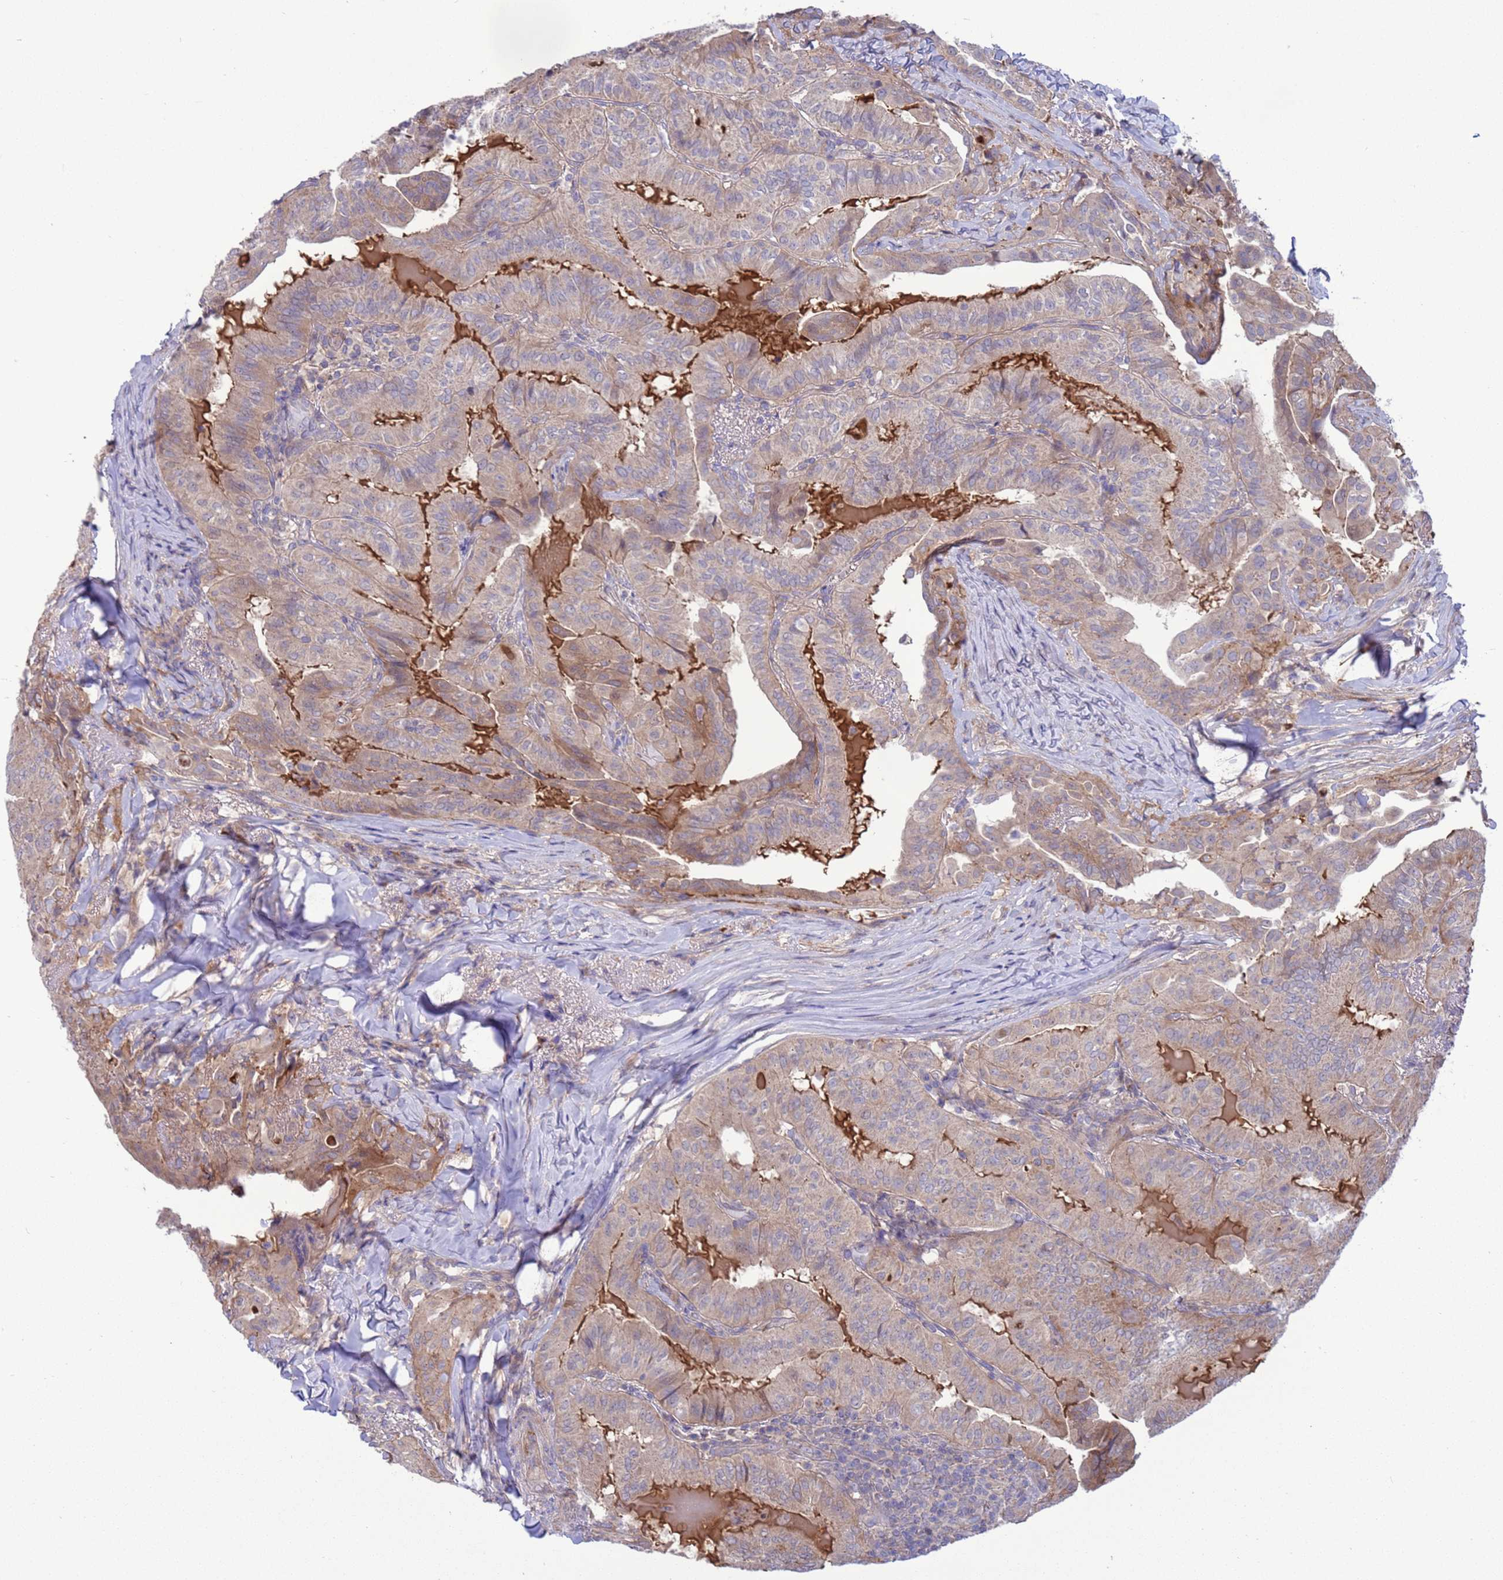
{"staining": {"intensity": "weak", "quantity": "<25%", "location": "cytoplasmic/membranous"}, "tissue": "thyroid cancer", "cell_type": "Tumor cells", "image_type": "cancer", "snomed": [{"axis": "morphology", "description": "Papillary adenocarcinoma, NOS"}, {"axis": "topography", "description": "Thyroid gland"}], "caption": "The micrograph demonstrates no staining of tumor cells in thyroid cancer.", "gene": "GJA10", "patient": {"sex": "female", "age": 68}}